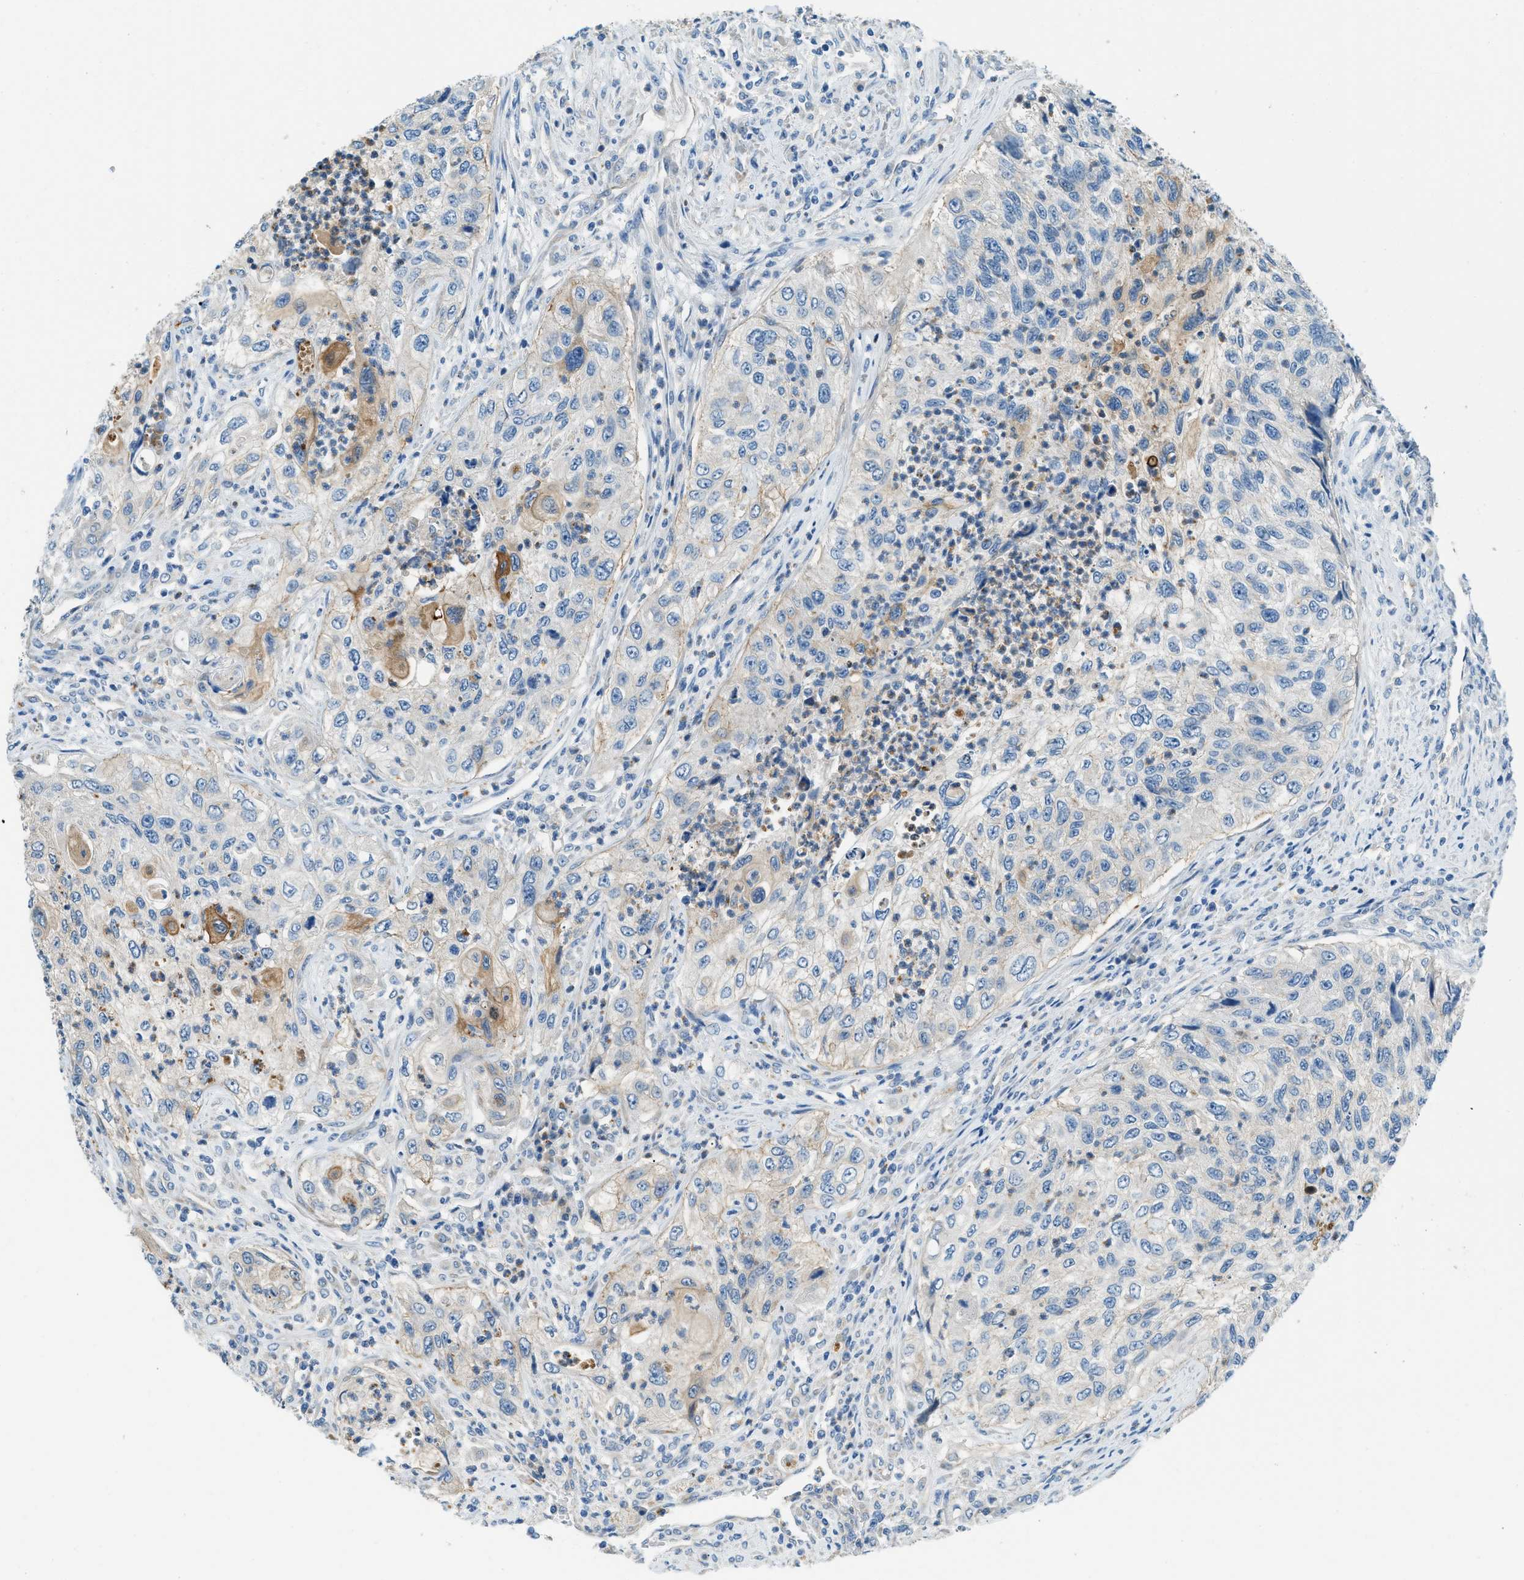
{"staining": {"intensity": "negative", "quantity": "none", "location": "none"}, "tissue": "urothelial cancer", "cell_type": "Tumor cells", "image_type": "cancer", "snomed": [{"axis": "morphology", "description": "Urothelial carcinoma, High grade"}, {"axis": "topography", "description": "Urinary bladder"}], "caption": "There is no significant expression in tumor cells of urothelial carcinoma (high-grade).", "gene": "ZNF367", "patient": {"sex": "female", "age": 60}}